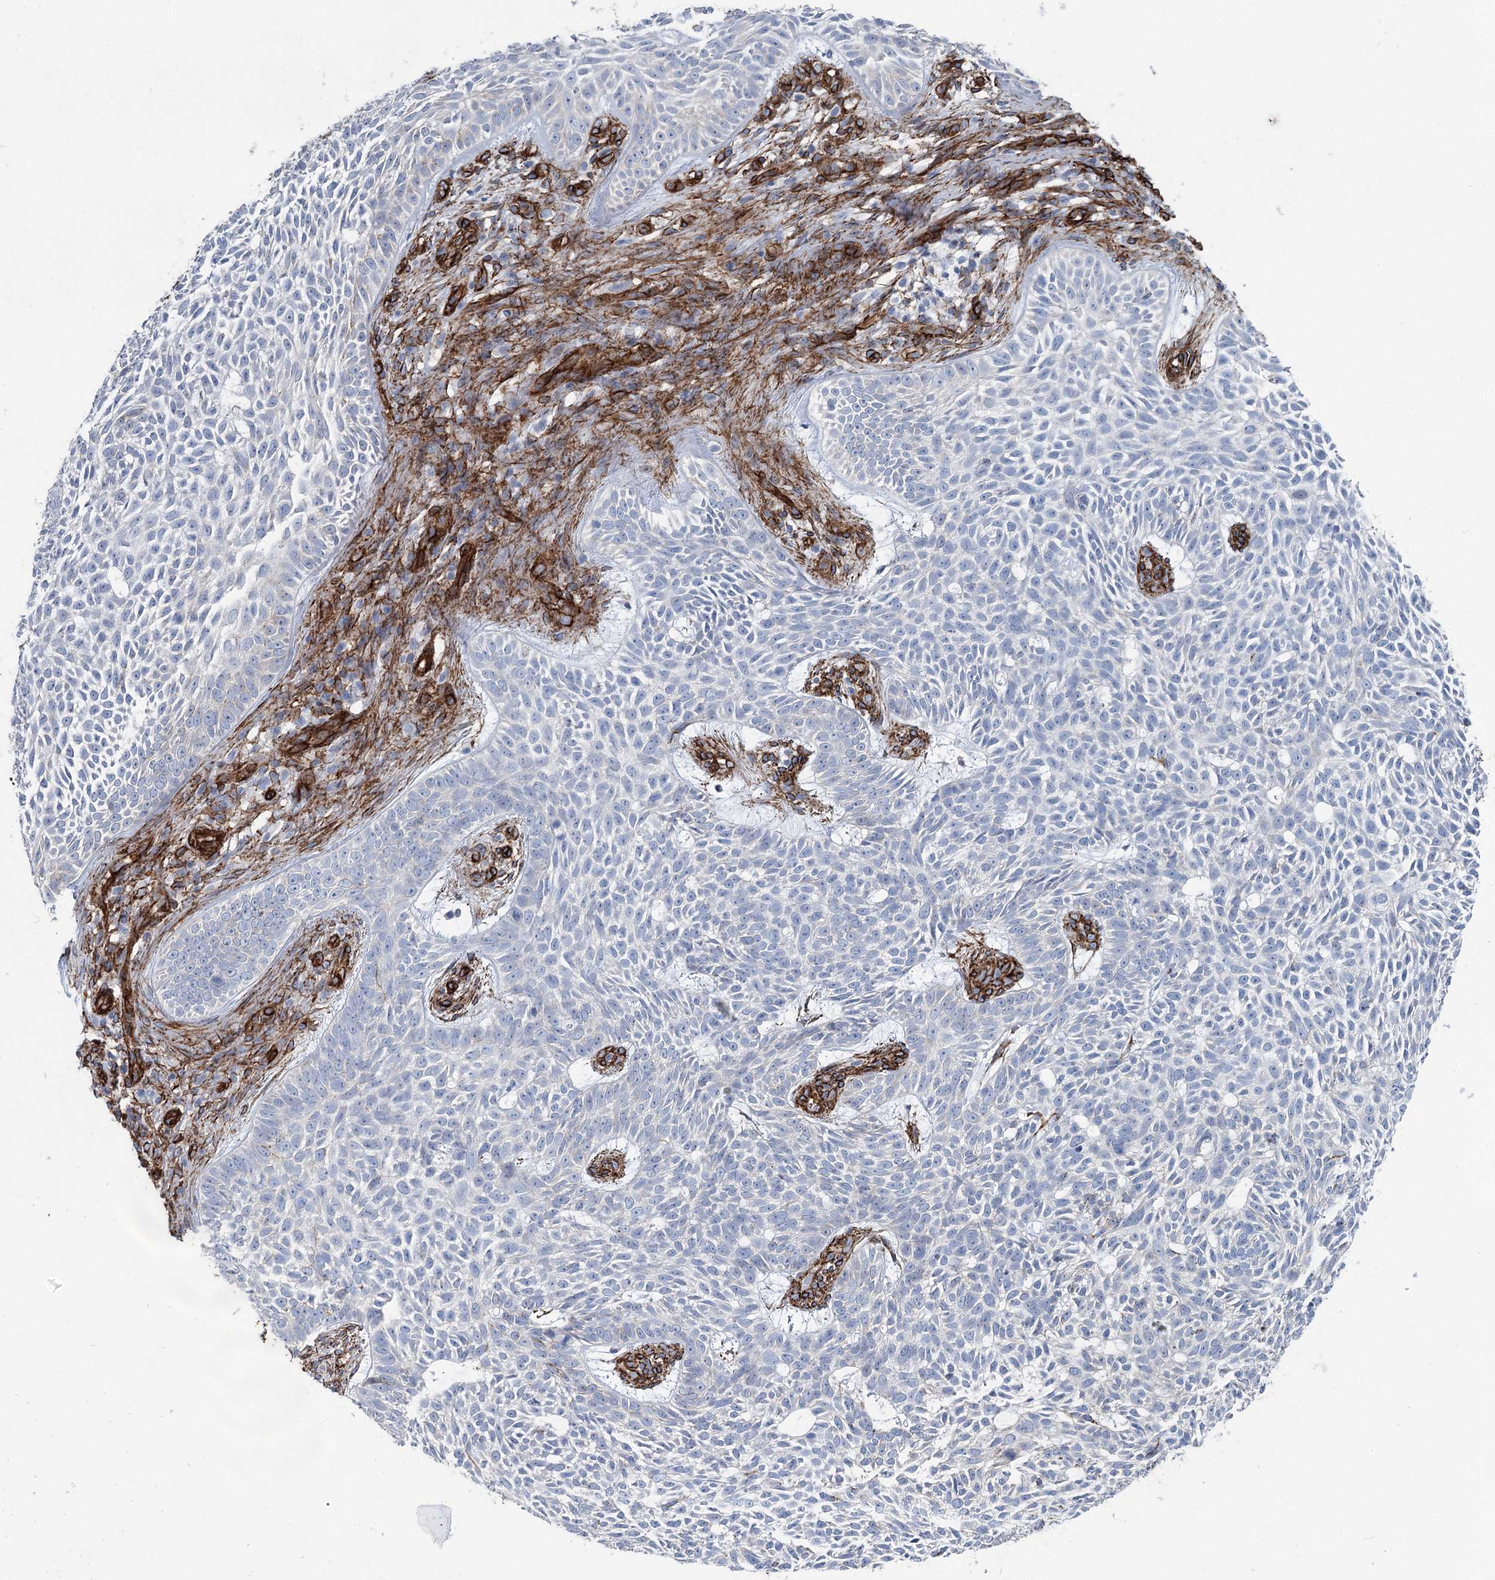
{"staining": {"intensity": "negative", "quantity": "none", "location": "none"}, "tissue": "skin cancer", "cell_type": "Tumor cells", "image_type": "cancer", "snomed": [{"axis": "morphology", "description": "Basal cell carcinoma"}, {"axis": "topography", "description": "Skin"}], "caption": "Tumor cells show no significant positivity in skin basal cell carcinoma. Nuclei are stained in blue.", "gene": "IQSEC1", "patient": {"sex": "male", "age": 75}}